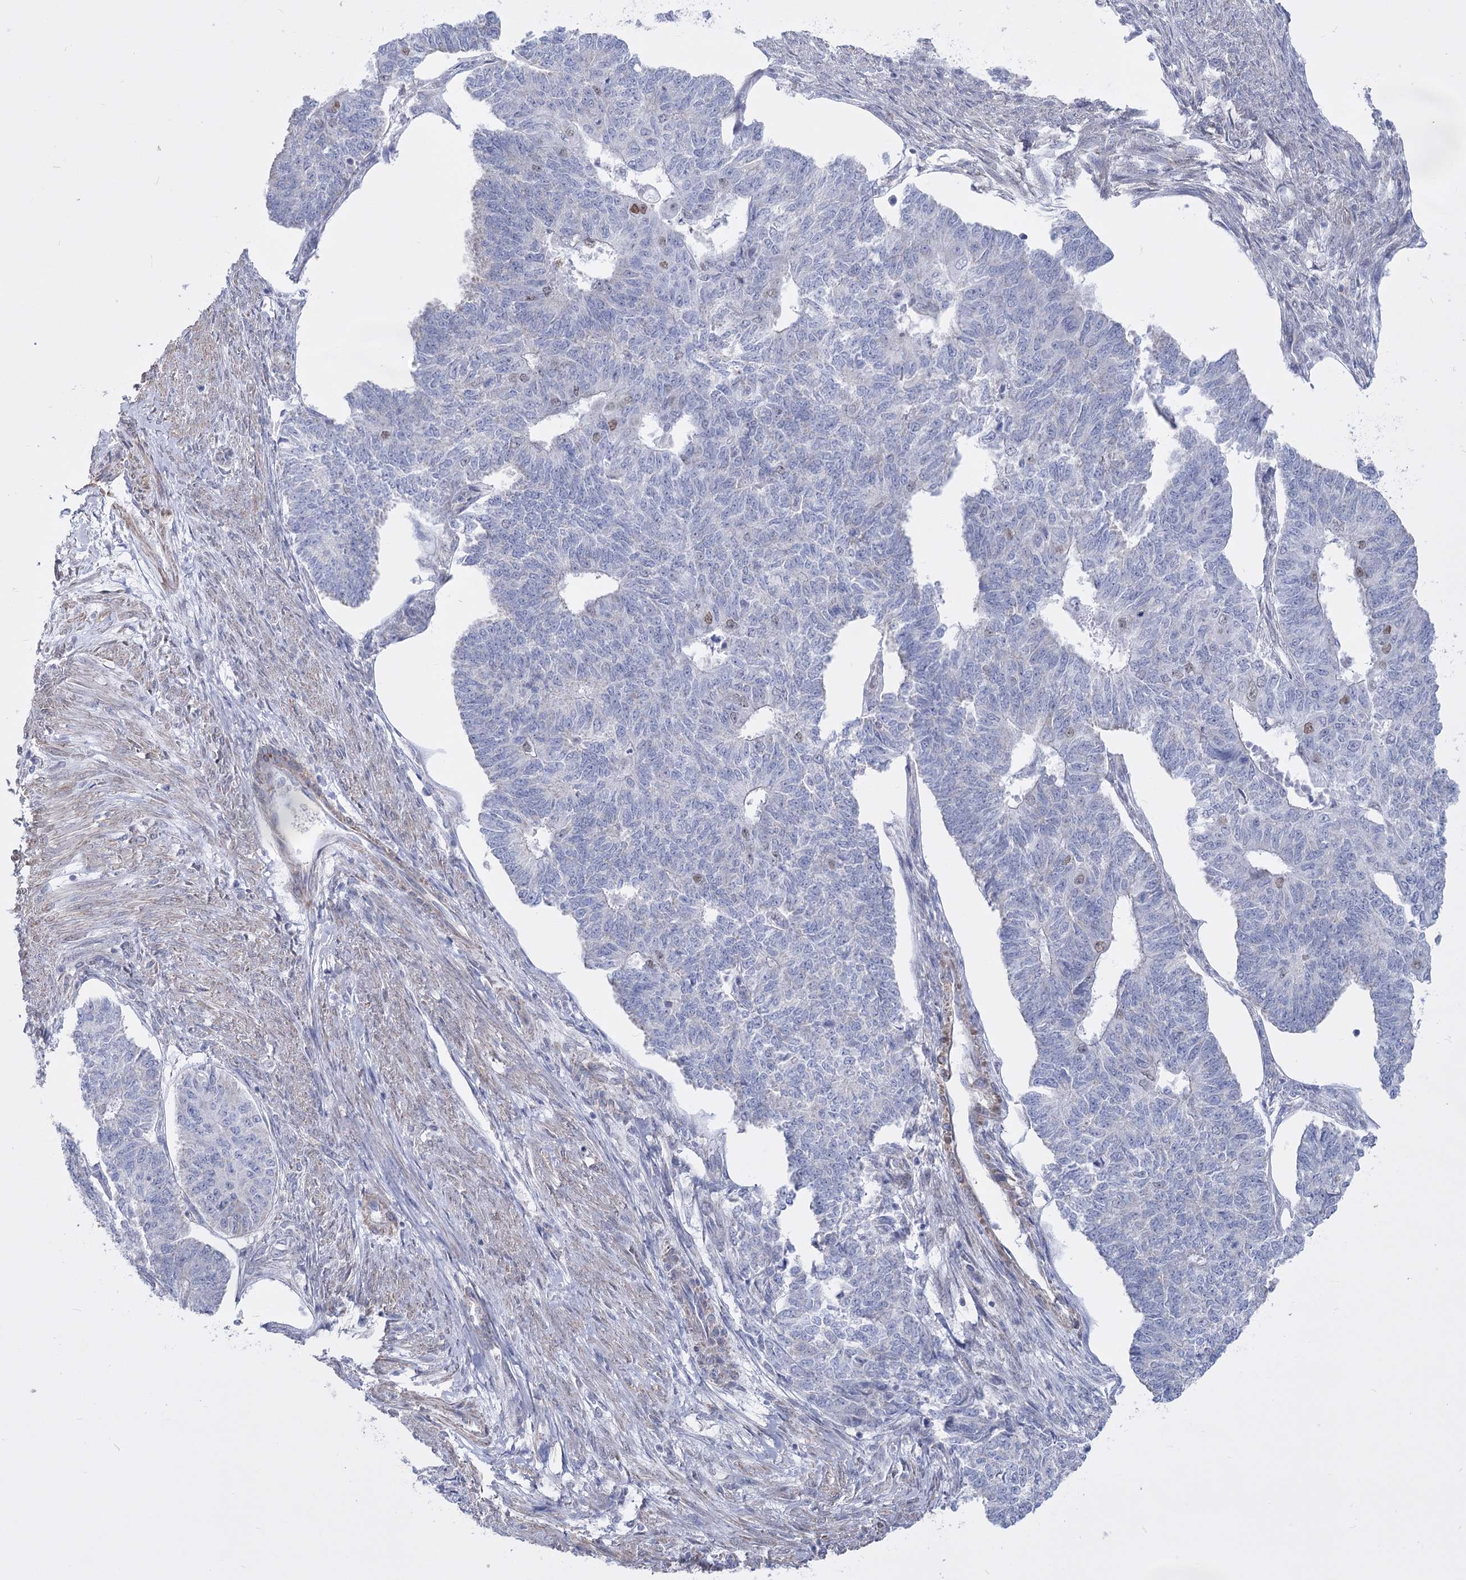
{"staining": {"intensity": "weak", "quantity": "<25%", "location": "nuclear"}, "tissue": "endometrial cancer", "cell_type": "Tumor cells", "image_type": "cancer", "snomed": [{"axis": "morphology", "description": "Adenocarcinoma, NOS"}, {"axis": "topography", "description": "Endometrium"}], "caption": "DAB (3,3'-diaminobenzidine) immunohistochemical staining of adenocarcinoma (endometrial) reveals no significant staining in tumor cells.", "gene": "PDHB", "patient": {"sex": "female", "age": 32}}